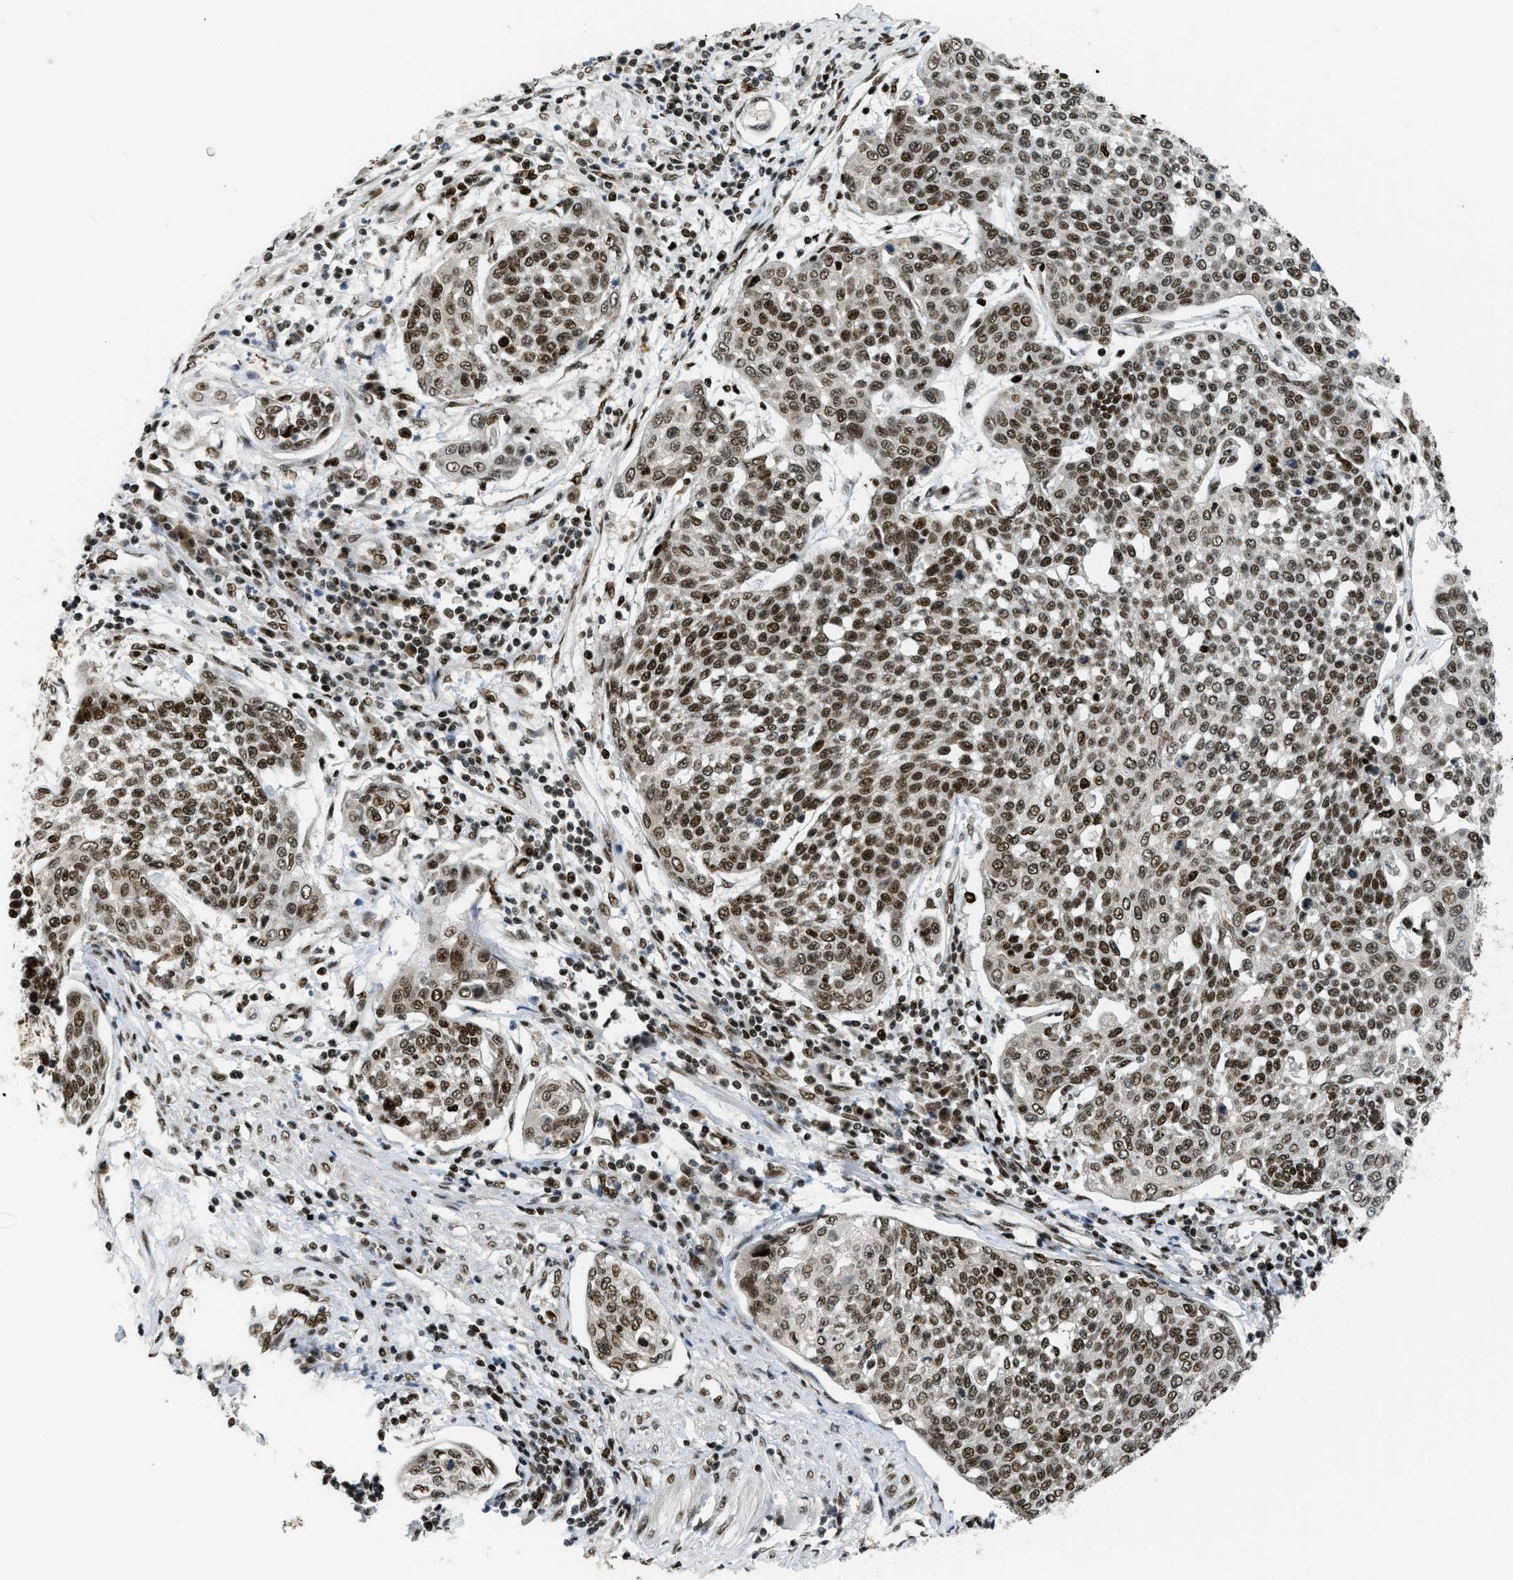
{"staining": {"intensity": "strong", "quantity": ">75%", "location": "nuclear"}, "tissue": "cervical cancer", "cell_type": "Tumor cells", "image_type": "cancer", "snomed": [{"axis": "morphology", "description": "Squamous cell carcinoma, NOS"}, {"axis": "topography", "description": "Cervix"}], "caption": "Immunohistochemical staining of cervical squamous cell carcinoma exhibits strong nuclear protein positivity in about >75% of tumor cells.", "gene": "RFX5", "patient": {"sex": "female", "age": 34}}